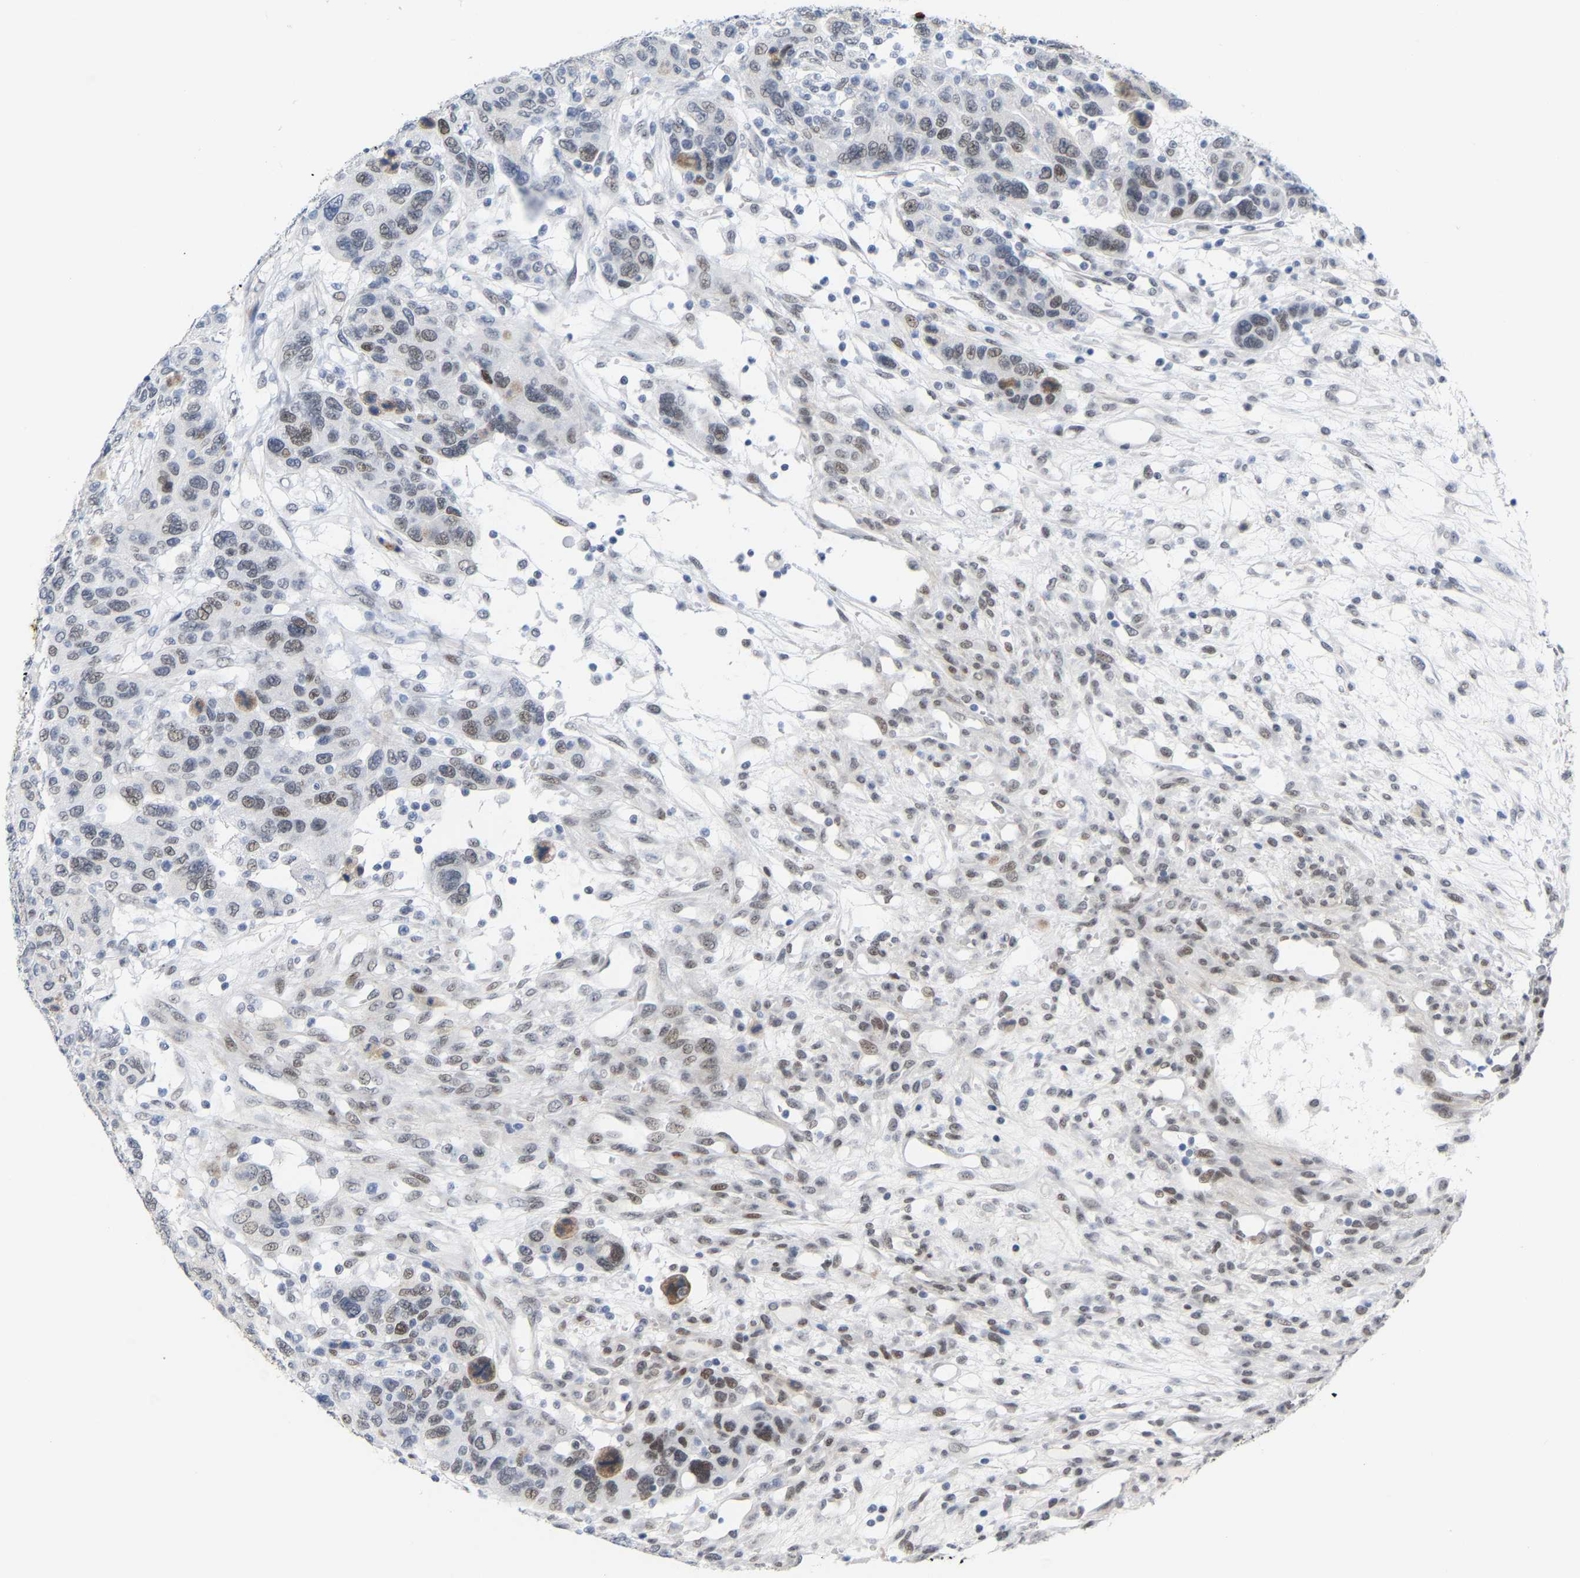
{"staining": {"intensity": "moderate", "quantity": "25%-75%", "location": "nuclear"}, "tissue": "breast cancer", "cell_type": "Tumor cells", "image_type": "cancer", "snomed": [{"axis": "morphology", "description": "Duct carcinoma"}, {"axis": "topography", "description": "Breast"}], "caption": "DAB immunohistochemical staining of human breast infiltrating ductal carcinoma reveals moderate nuclear protein expression in about 25%-75% of tumor cells.", "gene": "FAM180A", "patient": {"sex": "female", "age": 37}}